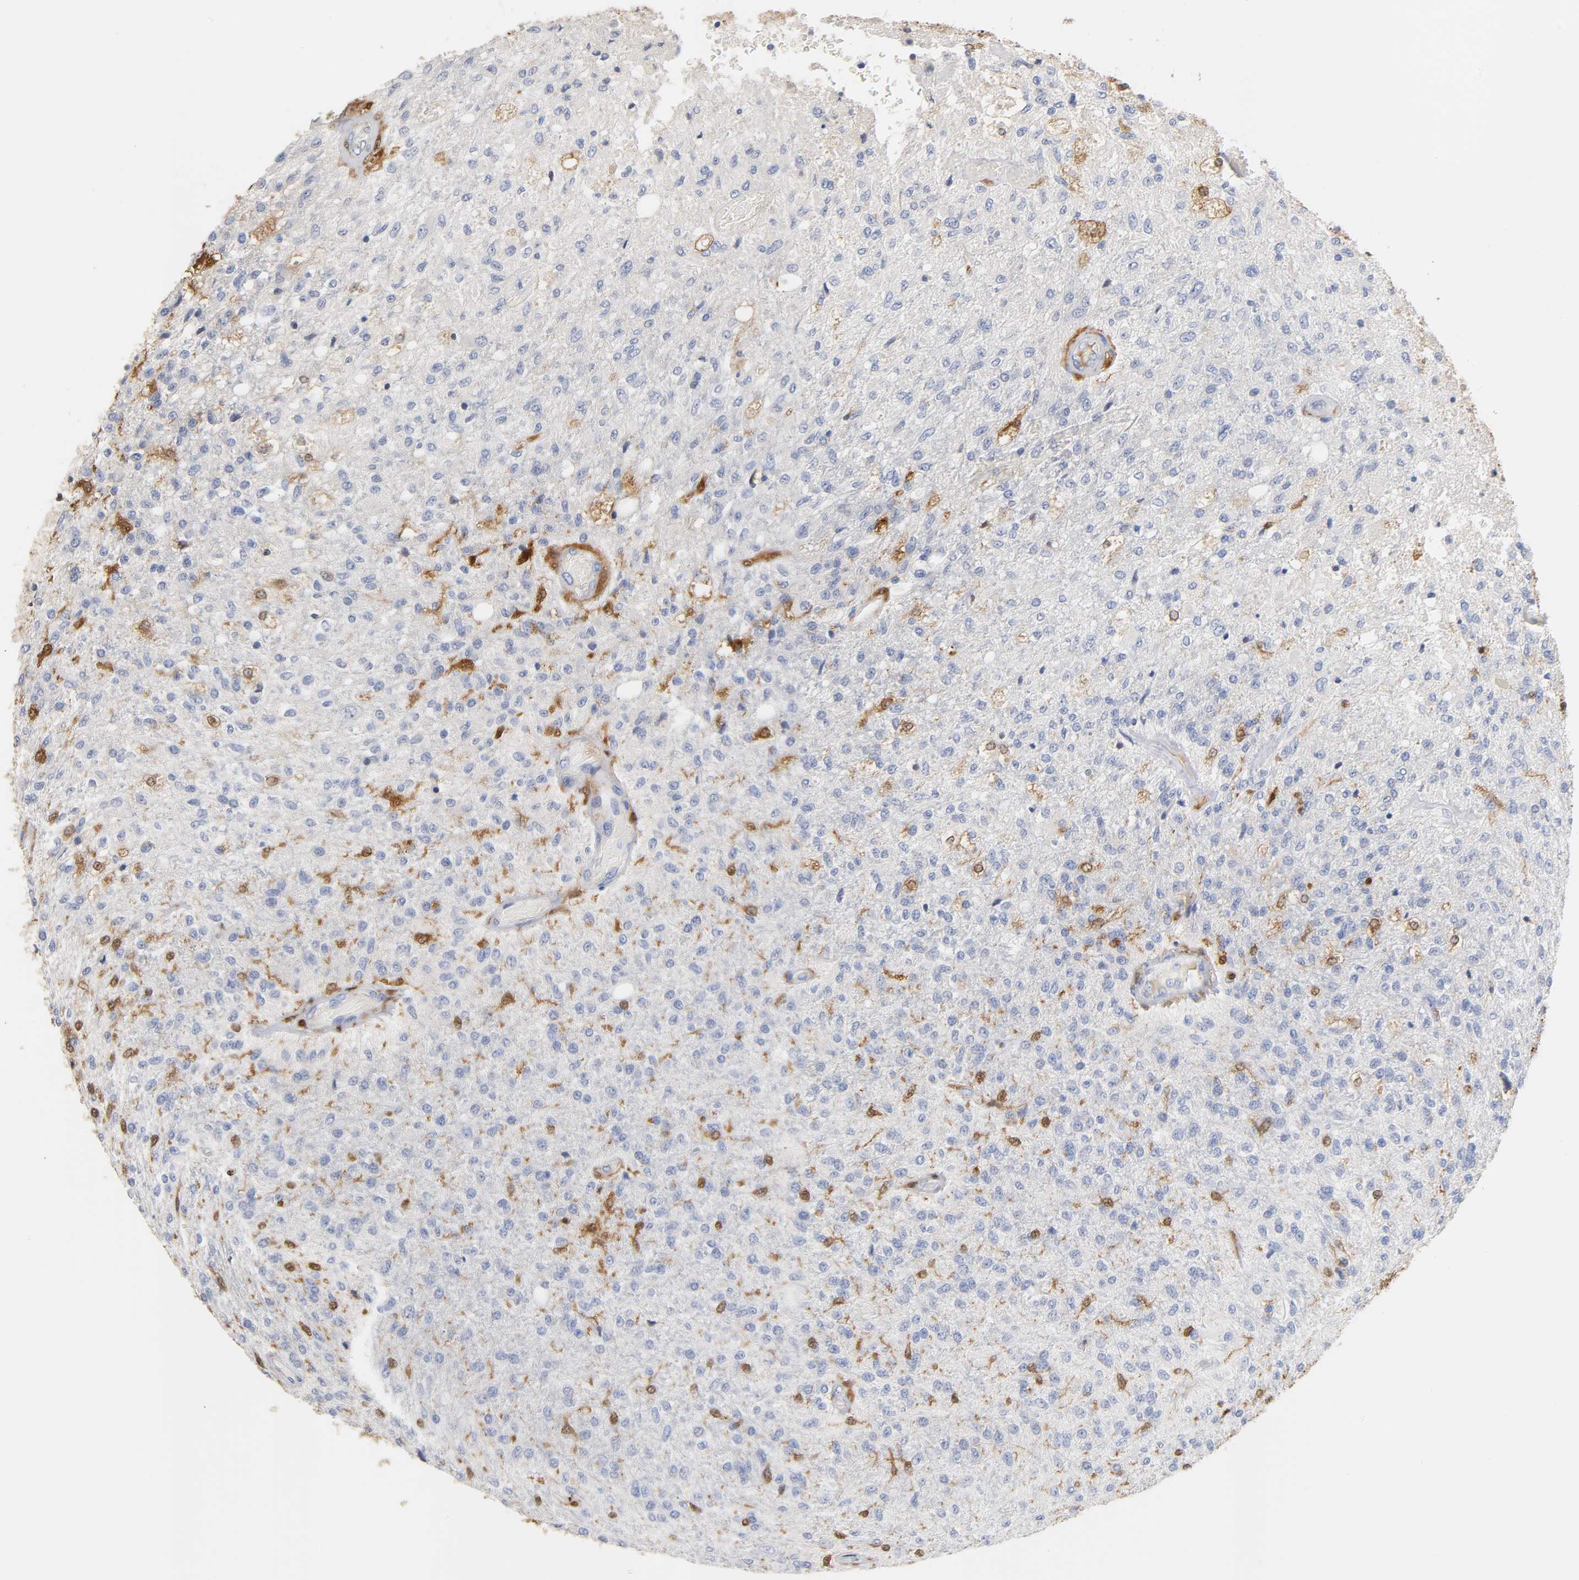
{"staining": {"intensity": "moderate", "quantity": "<25%", "location": "cytoplasmic/membranous"}, "tissue": "glioma", "cell_type": "Tumor cells", "image_type": "cancer", "snomed": [{"axis": "morphology", "description": "Normal tissue, NOS"}, {"axis": "morphology", "description": "Glioma, malignant, High grade"}, {"axis": "topography", "description": "Cerebral cortex"}], "caption": "IHC image of neoplastic tissue: human malignant glioma (high-grade) stained using IHC exhibits low levels of moderate protein expression localized specifically in the cytoplasmic/membranous of tumor cells, appearing as a cytoplasmic/membranous brown color.", "gene": "IL18", "patient": {"sex": "male", "age": 77}}